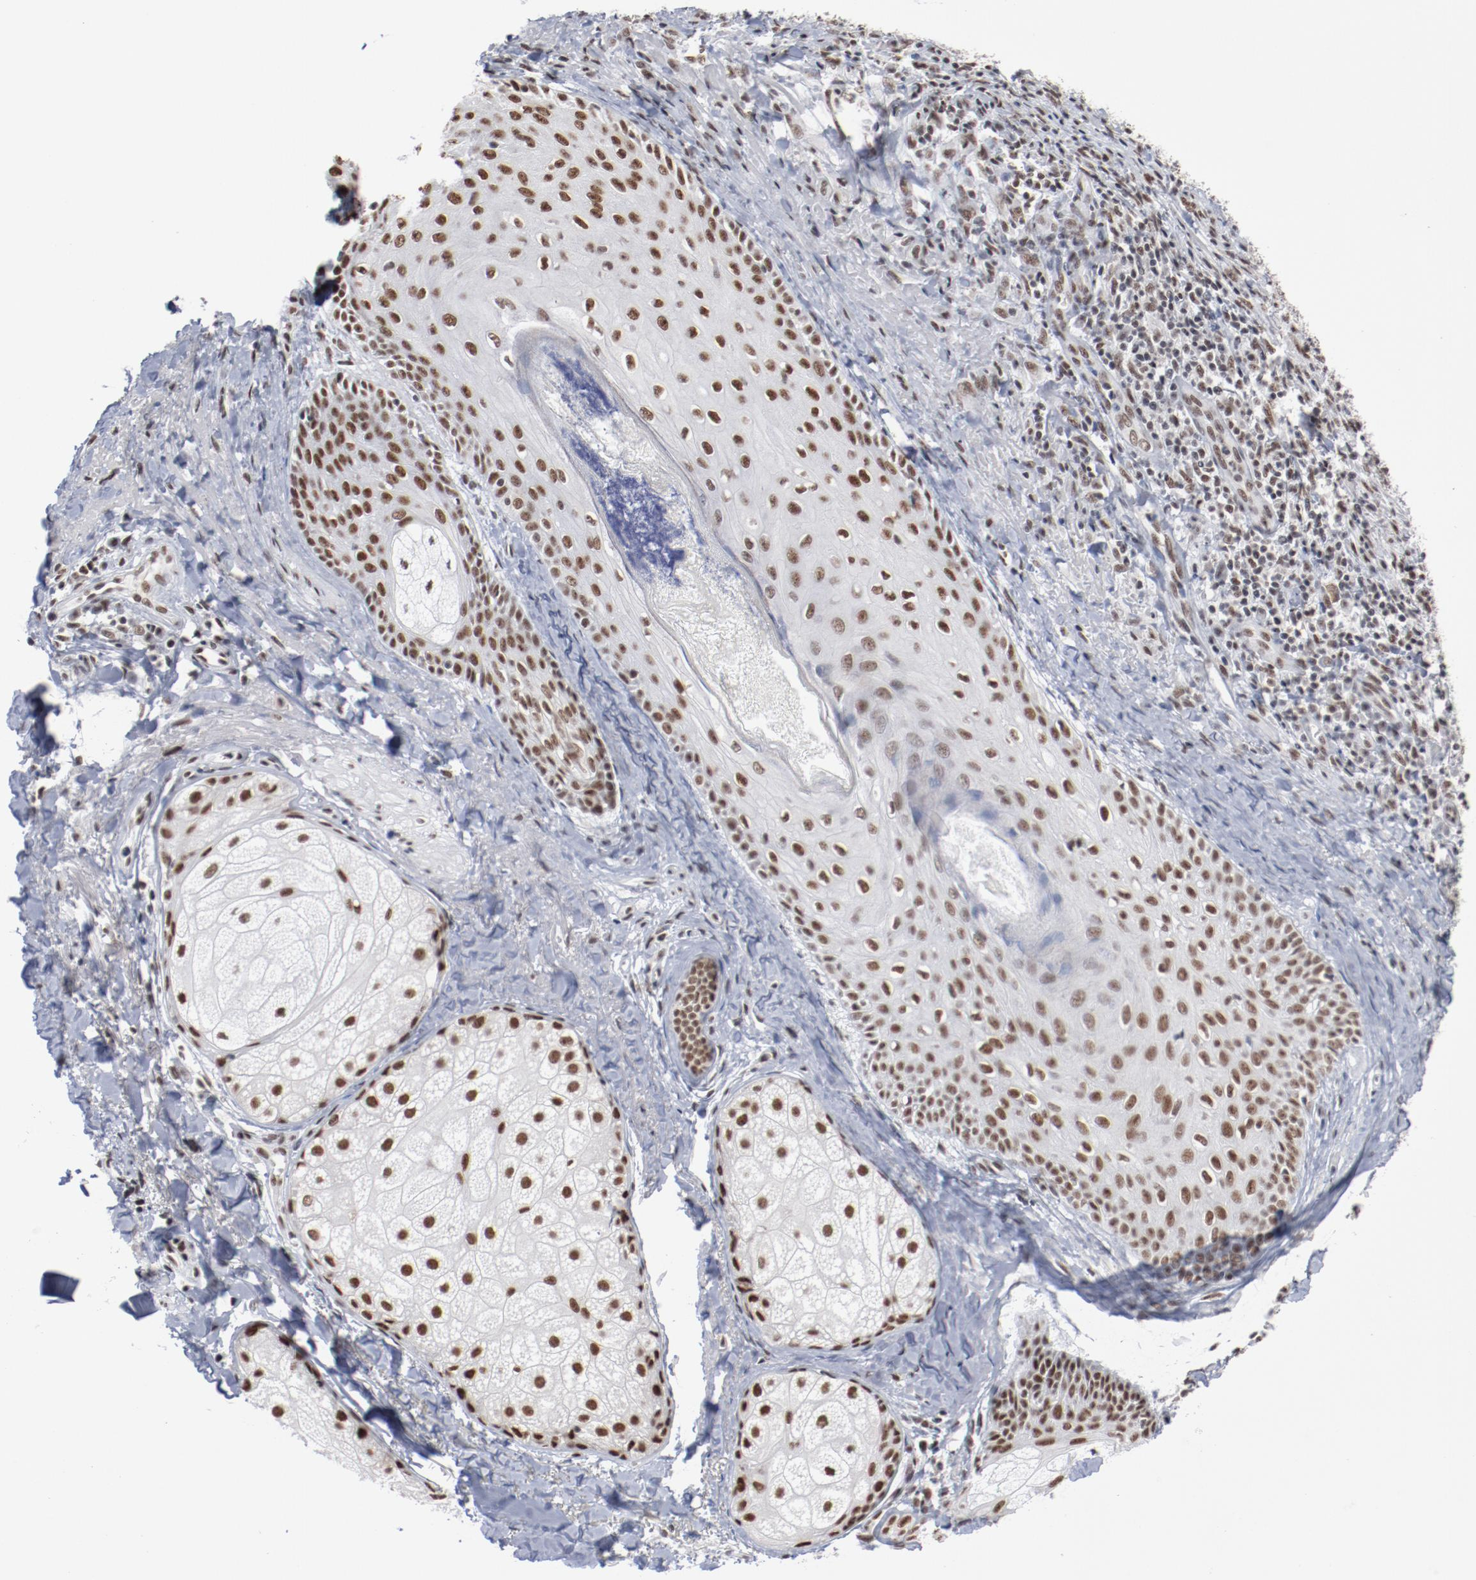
{"staining": {"intensity": "moderate", "quantity": ">75%", "location": "nuclear"}, "tissue": "skin cancer", "cell_type": "Tumor cells", "image_type": "cancer", "snomed": [{"axis": "morphology", "description": "Basal cell carcinoma"}, {"axis": "topography", "description": "Skin"}], "caption": "Protein analysis of skin basal cell carcinoma tissue reveals moderate nuclear staining in approximately >75% of tumor cells.", "gene": "BUB3", "patient": {"sex": "male", "age": 84}}